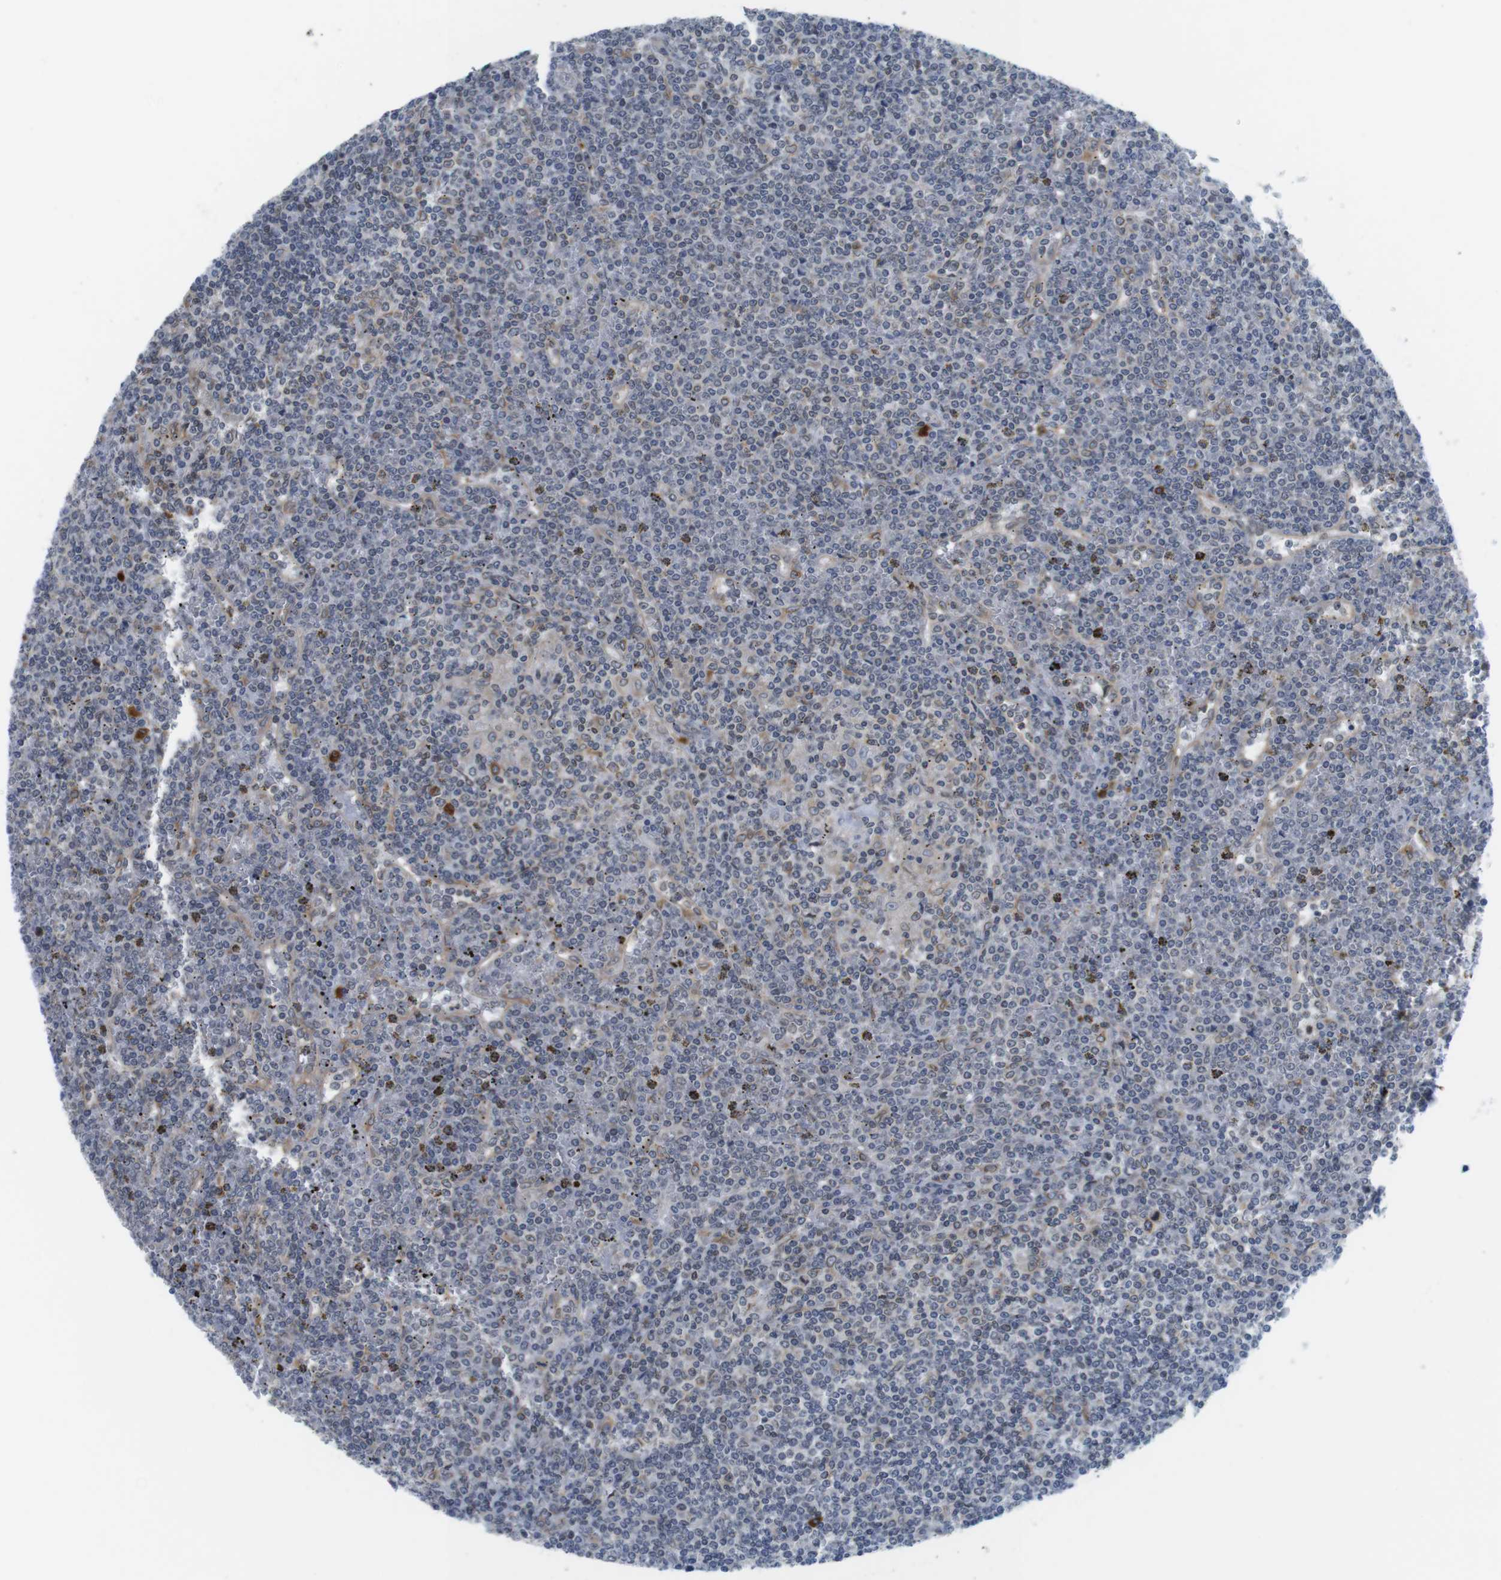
{"staining": {"intensity": "negative", "quantity": "none", "location": "none"}, "tissue": "lymphoma", "cell_type": "Tumor cells", "image_type": "cancer", "snomed": [{"axis": "morphology", "description": "Malignant lymphoma, non-Hodgkin's type, Low grade"}, {"axis": "topography", "description": "Spleen"}], "caption": "Immunohistochemistry histopathology image of neoplastic tissue: lymphoma stained with DAB (3,3'-diaminobenzidine) displays no significant protein staining in tumor cells.", "gene": "ERGIC3", "patient": {"sex": "female", "age": 19}}